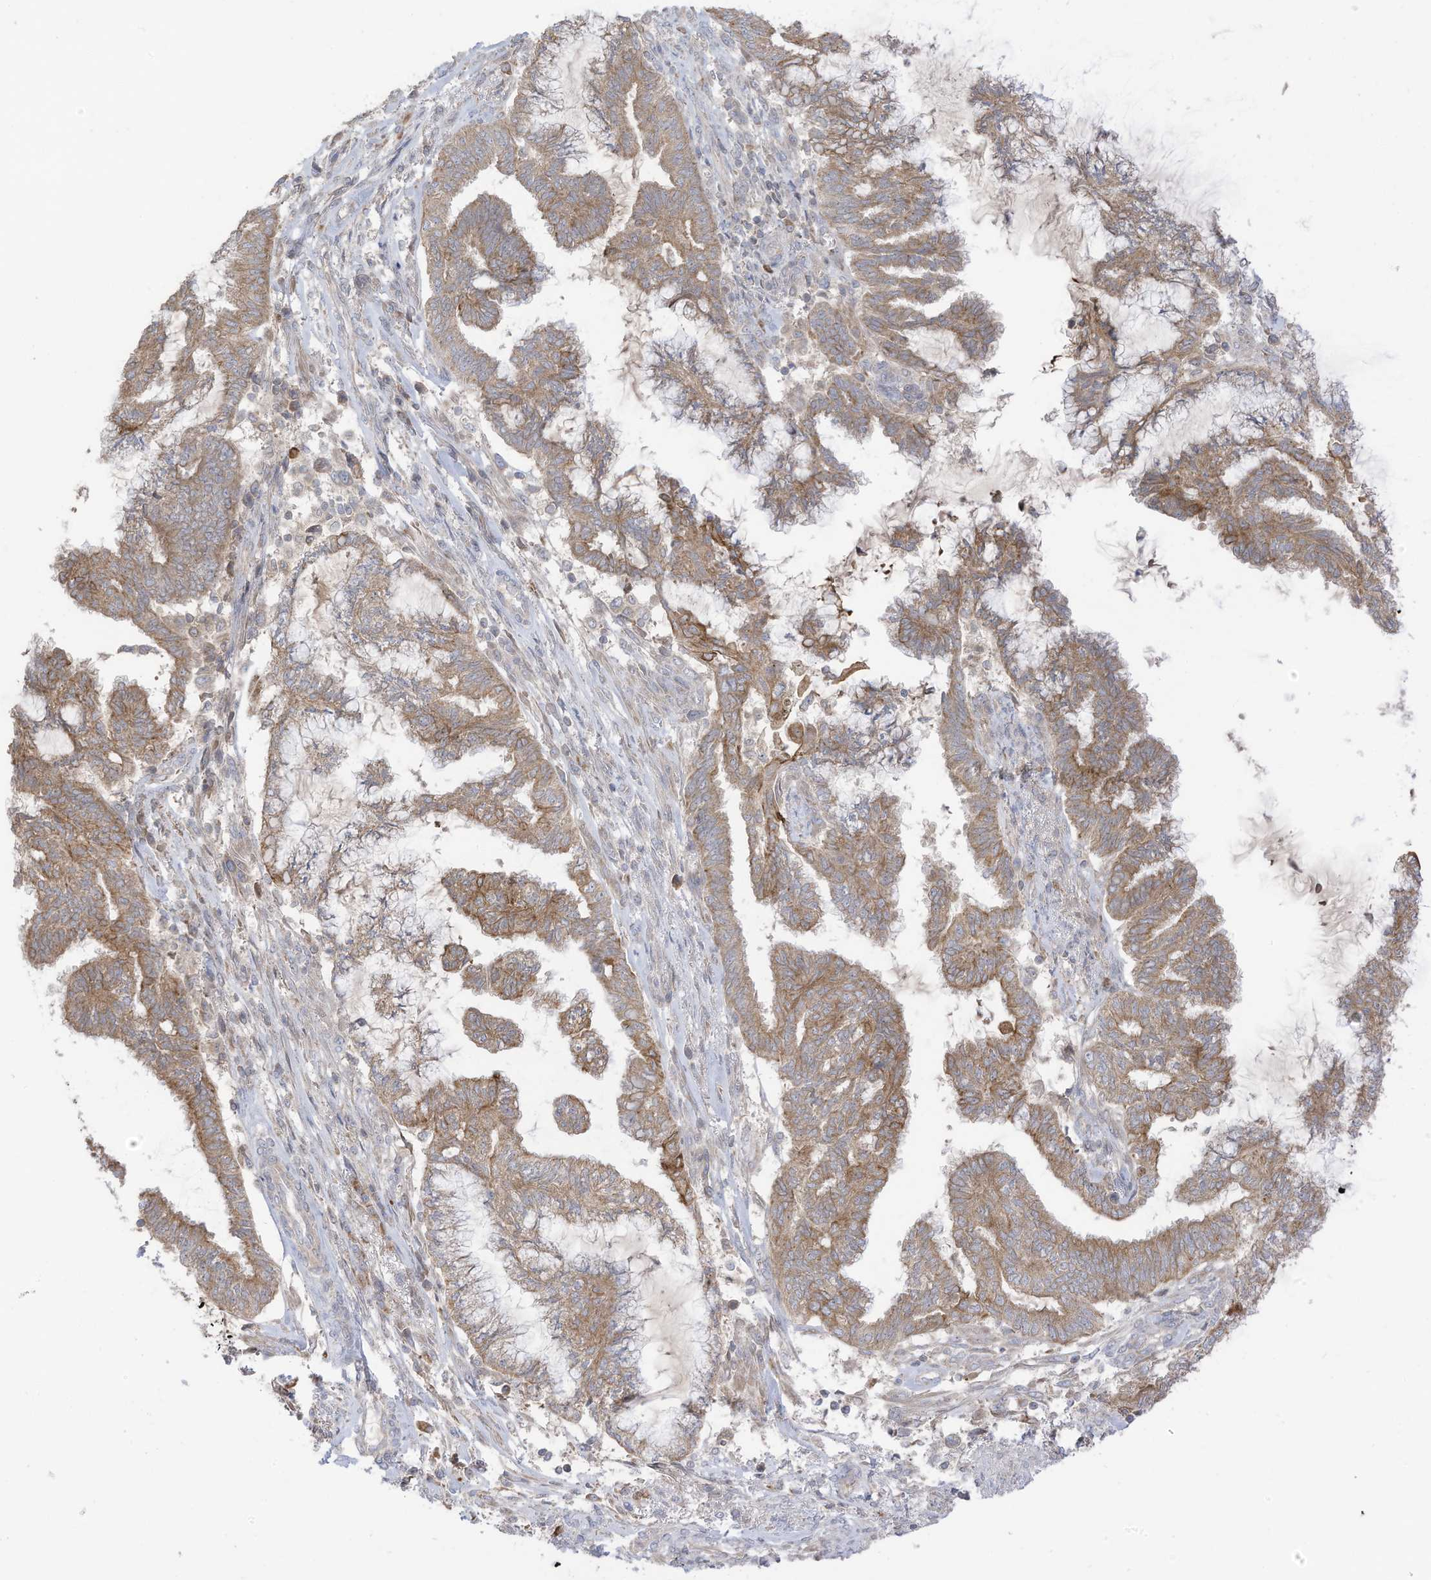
{"staining": {"intensity": "moderate", "quantity": ">75%", "location": "cytoplasmic/membranous"}, "tissue": "endometrial cancer", "cell_type": "Tumor cells", "image_type": "cancer", "snomed": [{"axis": "morphology", "description": "Adenocarcinoma, NOS"}, {"axis": "topography", "description": "Endometrium"}], "caption": "Brown immunohistochemical staining in human endometrial cancer reveals moderate cytoplasmic/membranous staining in about >75% of tumor cells.", "gene": "CGAS", "patient": {"sex": "female", "age": 86}}